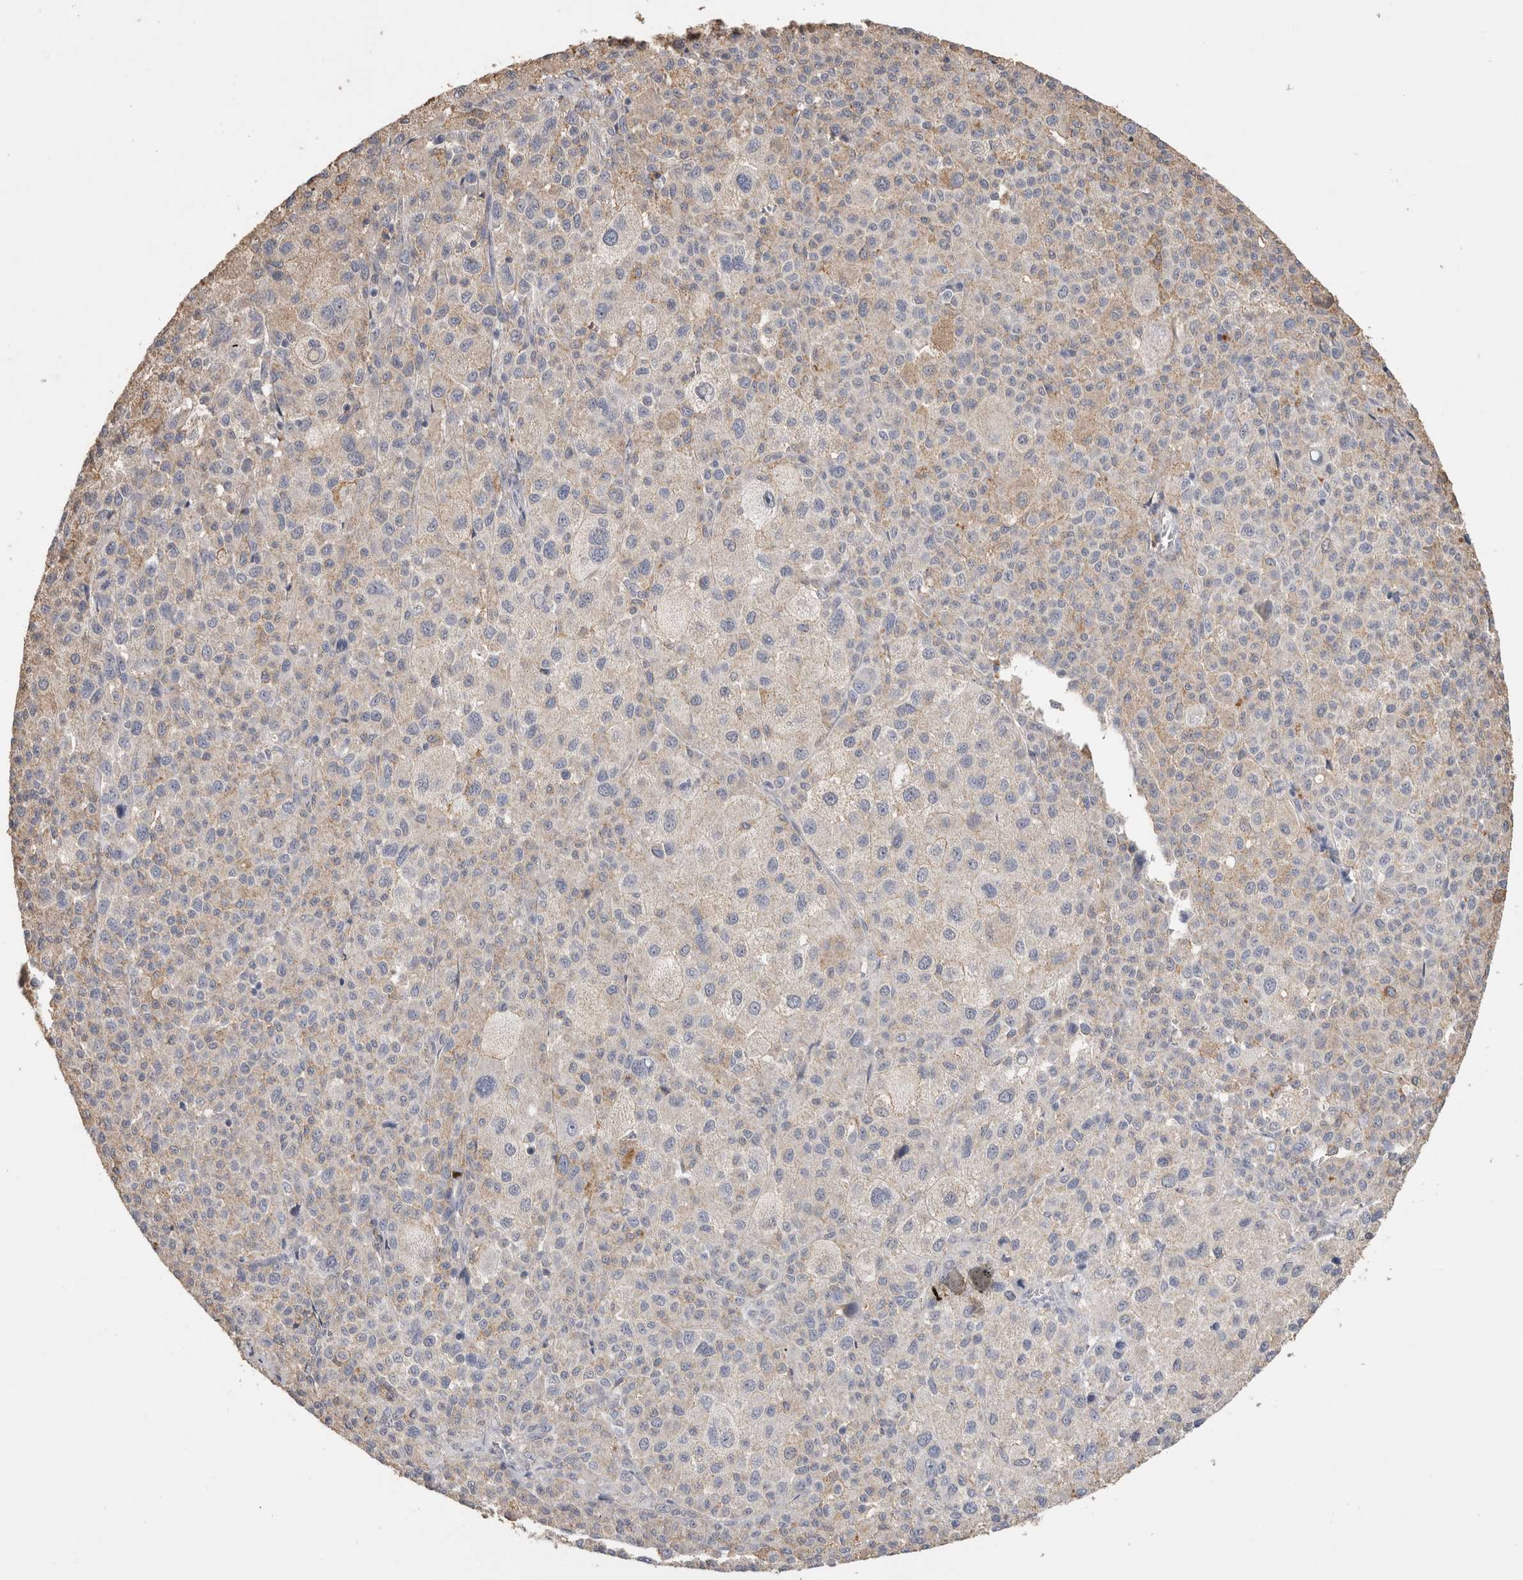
{"staining": {"intensity": "negative", "quantity": "none", "location": "none"}, "tissue": "melanoma", "cell_type": "Tumor cells", "image_type": "cancer", "snomed": [{"axis": "morphology", "description": "Malignant melanoma, Metastatic site"}, {"axis": "topography", "description": "Skin"}], "caption": "Immunohistochemical staining of malignant melanoma (metastatic site) reveals no significant expression in tumor cells.", "gene": "CNTFR", "patient": {"sex": "female", "age": 74}}